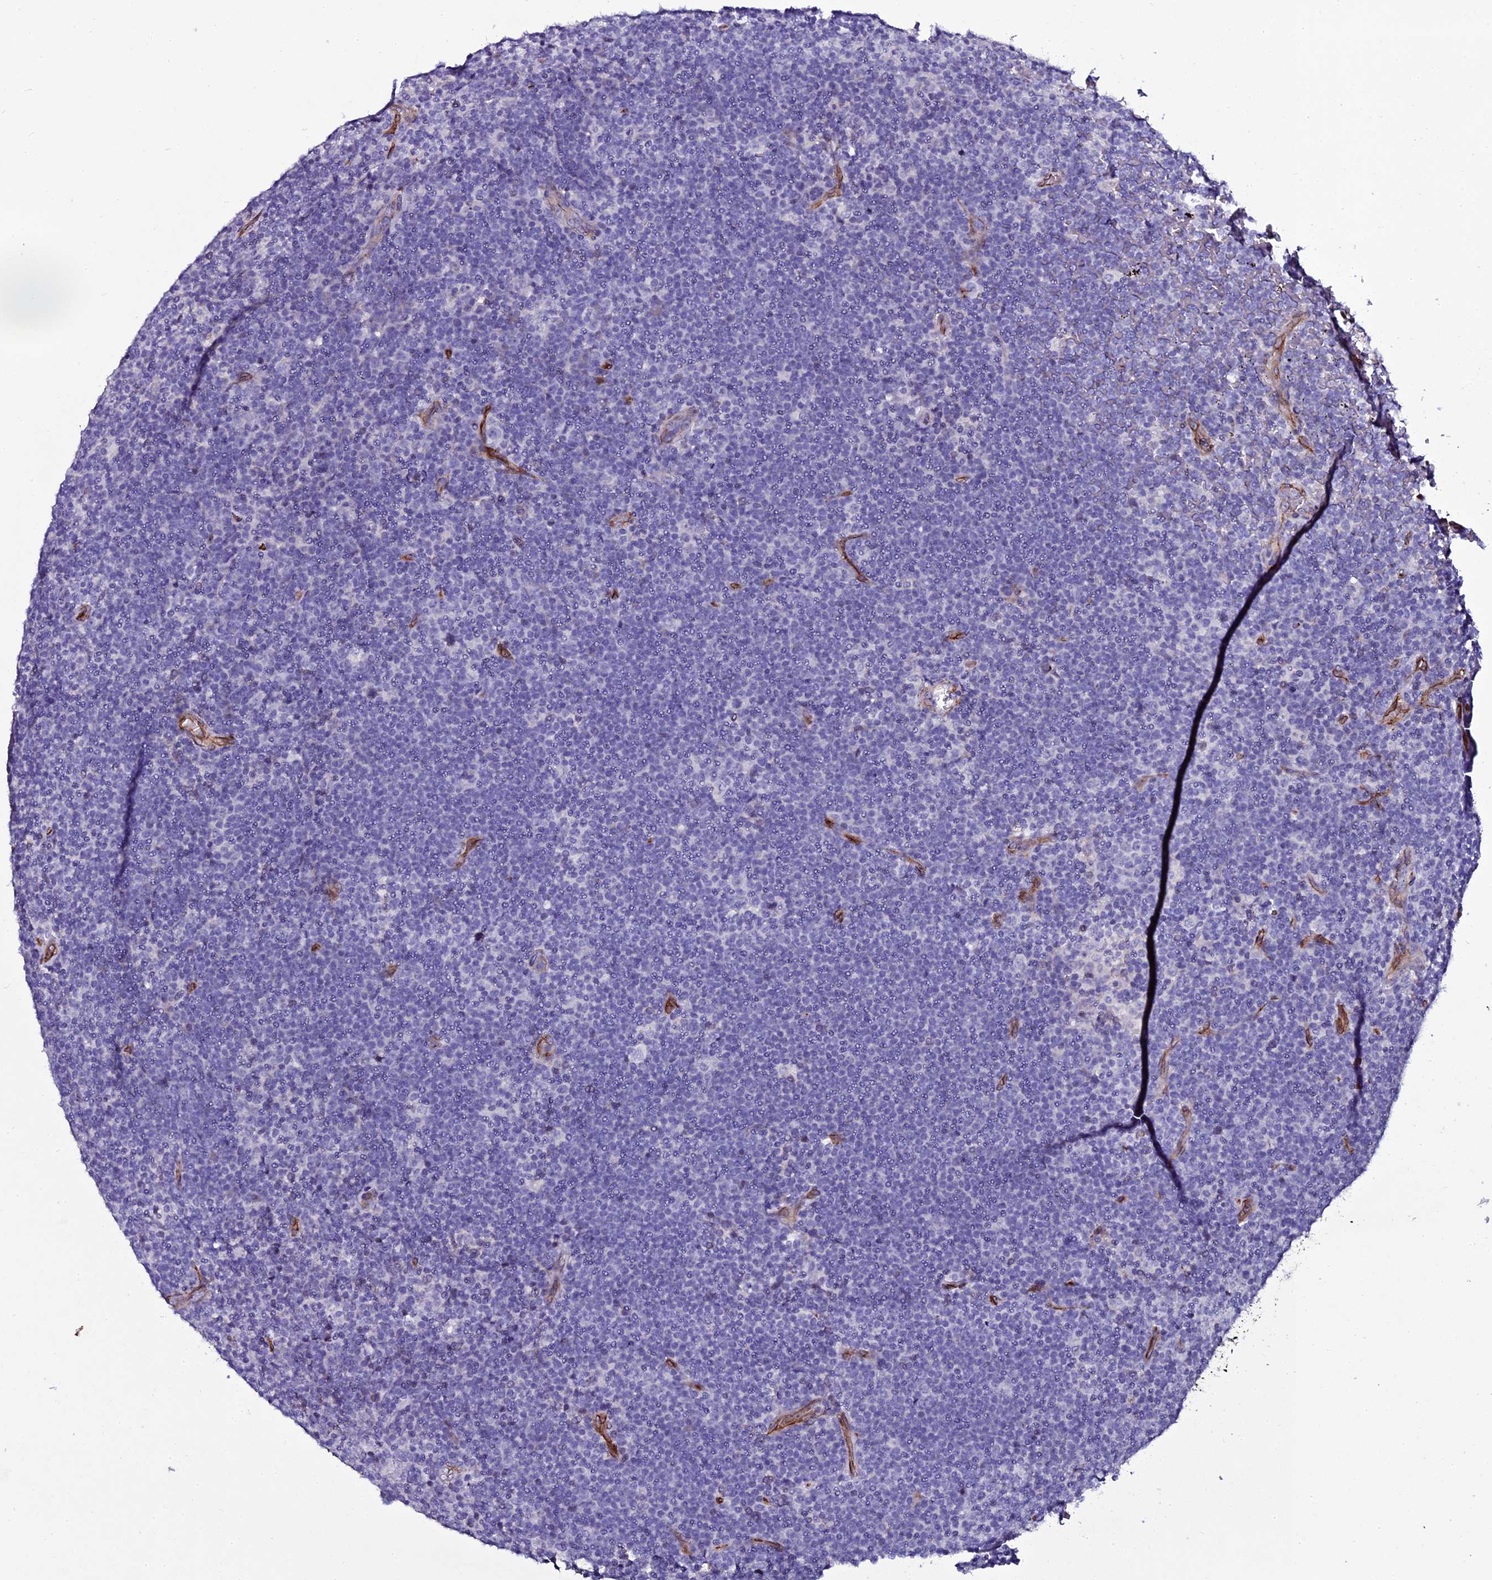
{"staining": {"intensity": "negative", "quantity": "none", "location": "none"}, "tissue": "lymphoma", "cell_type": "Tumor cells", "image_type": "cancer", "snomed": [{"axis": "morphology", "description": "Hodgkin's disease, NOS"}, {"axis": "topography", "description": "Lymph node"}], "caption": "There is no significant positivity in tumor cells of lymphoma.", "gene": "MEX3C", "patient": {"sex": "female", "age": 57}}